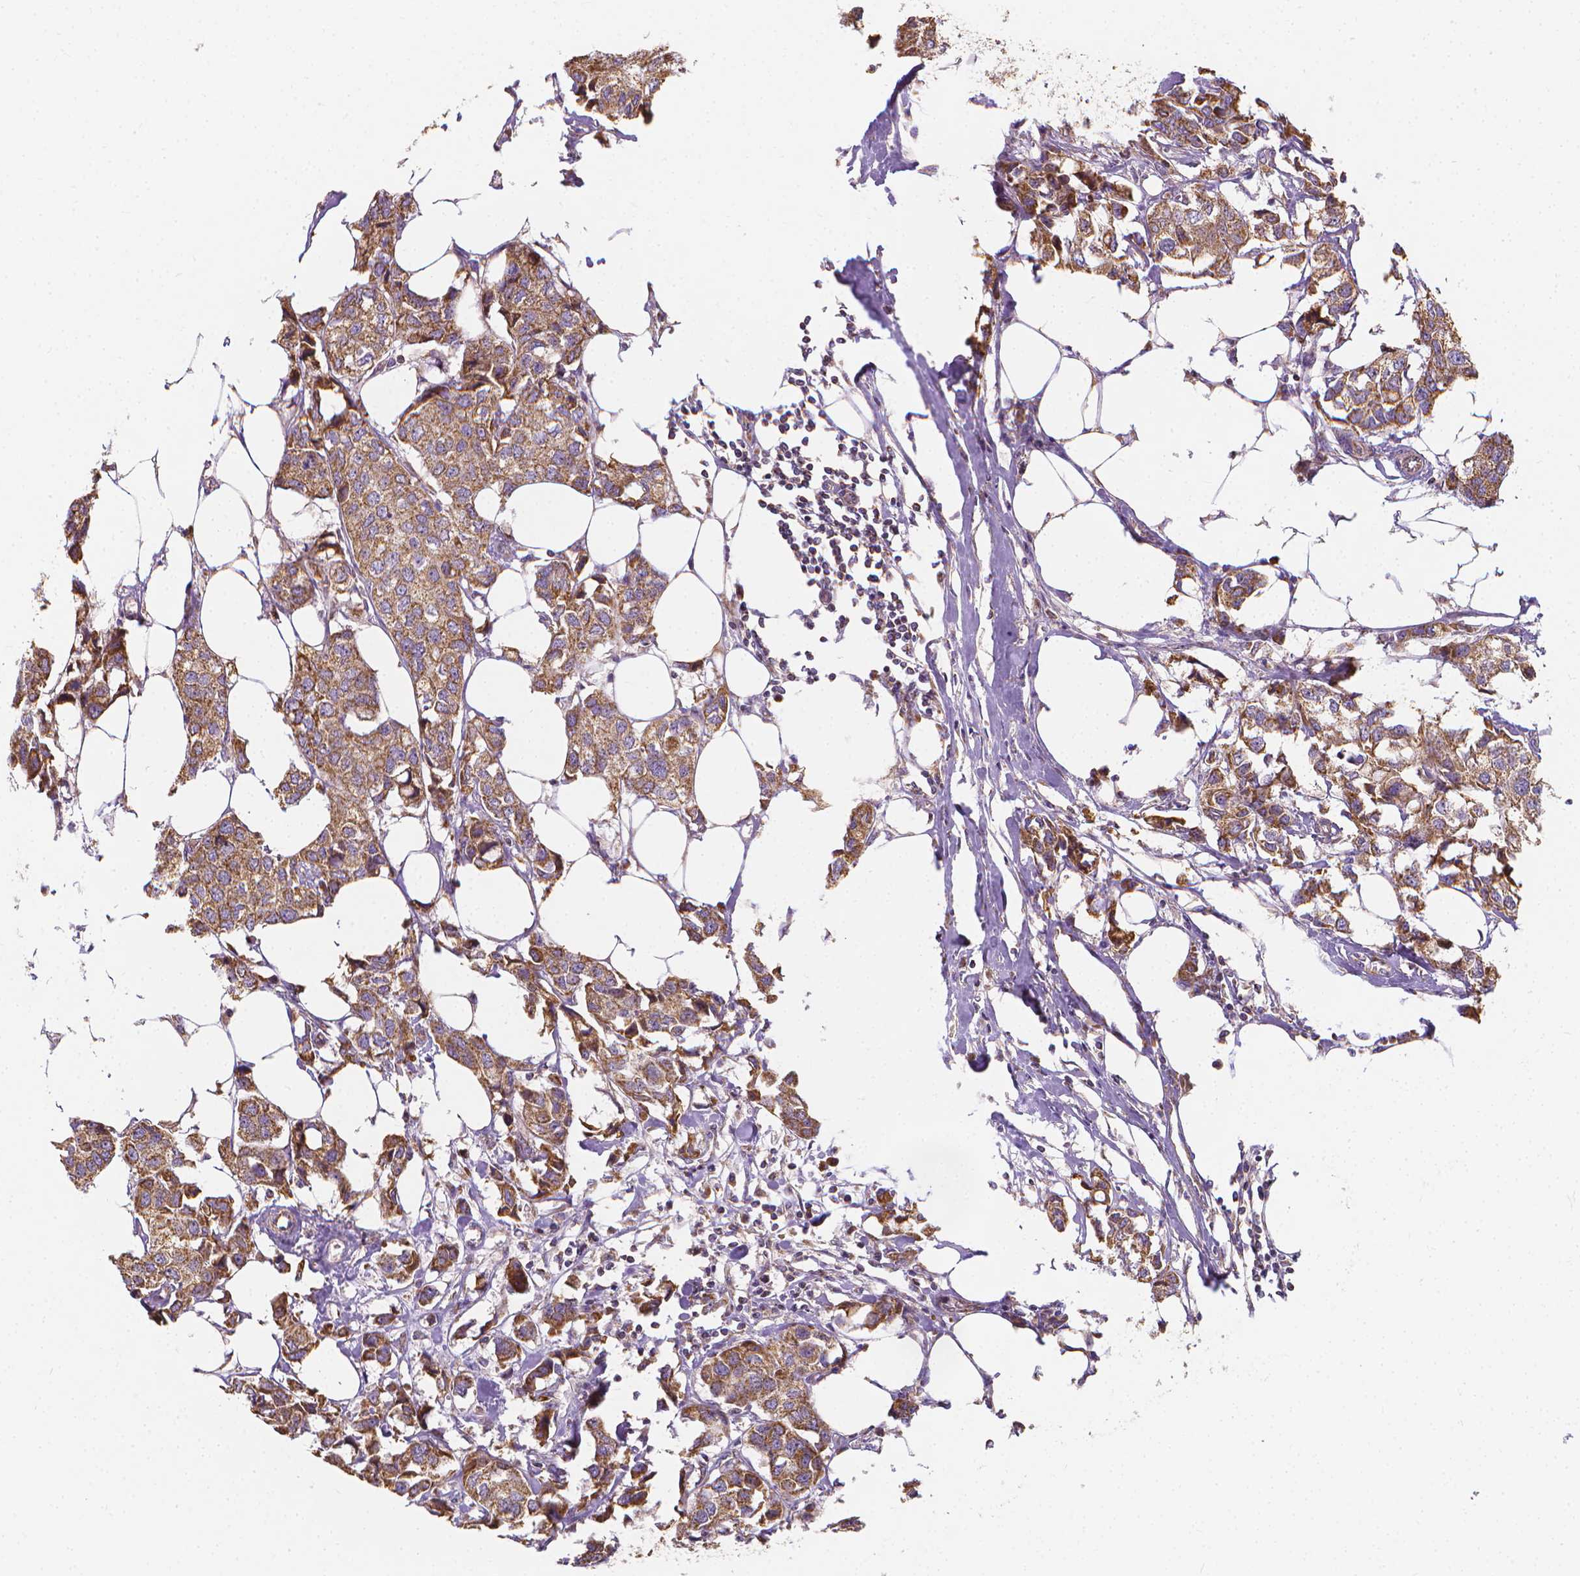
{"staining": {"intensity": "moderate", "quantity": ">75%", "location": "cytoplasmic/membranous"}, "tissue": "breast cancer", "cell_type": "Tumor cells", "image_type": "cancer", "snomed": [{"axis": "morphology", "description": "Duct carcinoma"}, {"axis": "topography", "description": "Breast"}], "caption": "Immunohistochemical staining of human breast intraductal carcinoma demonstrates moderate cytoplasmic/membranous protein staining in about >75% of tumor cells.", "gene": "SNCAIP", "patient": {"sex": "female", "age": 80}}